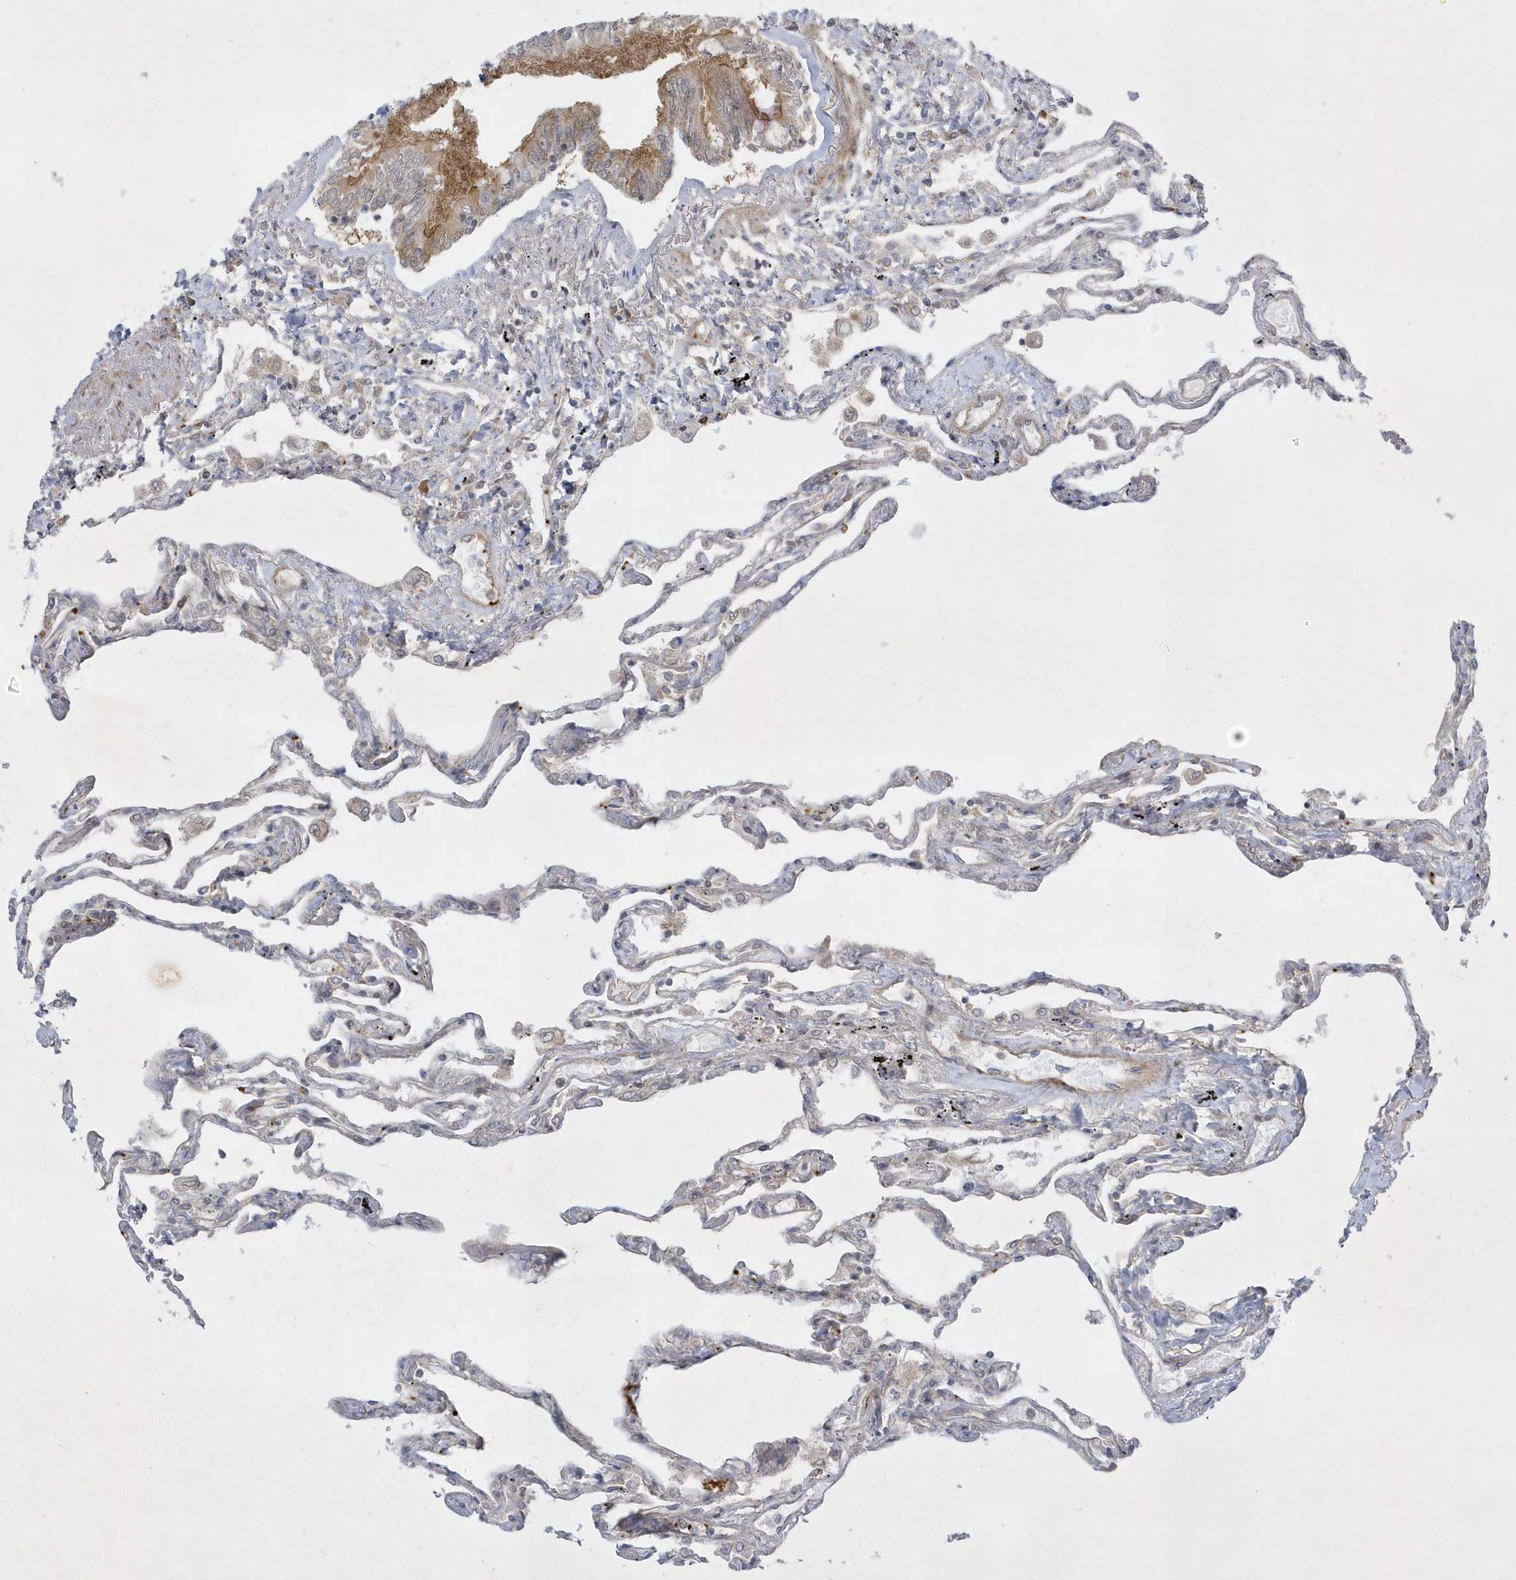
{"staining": {"intensity": "weak", "quantity": "<25%", "location": "cytoplasmic/membranous"}, "tissue": "lung", "cell_type": "Alveolar cells", "image_type": "normal", "snomed": [{"axis": "morphology", "description": "Normal tissue, NOS"}, {"axis": "topography", "description": "Lung"}], "caption": "Human lung stained for a protein using IHC reveals no positivity in alveolar cells.", "gene": "NAF1", "patient": {"sex": "female", "age": 67}}